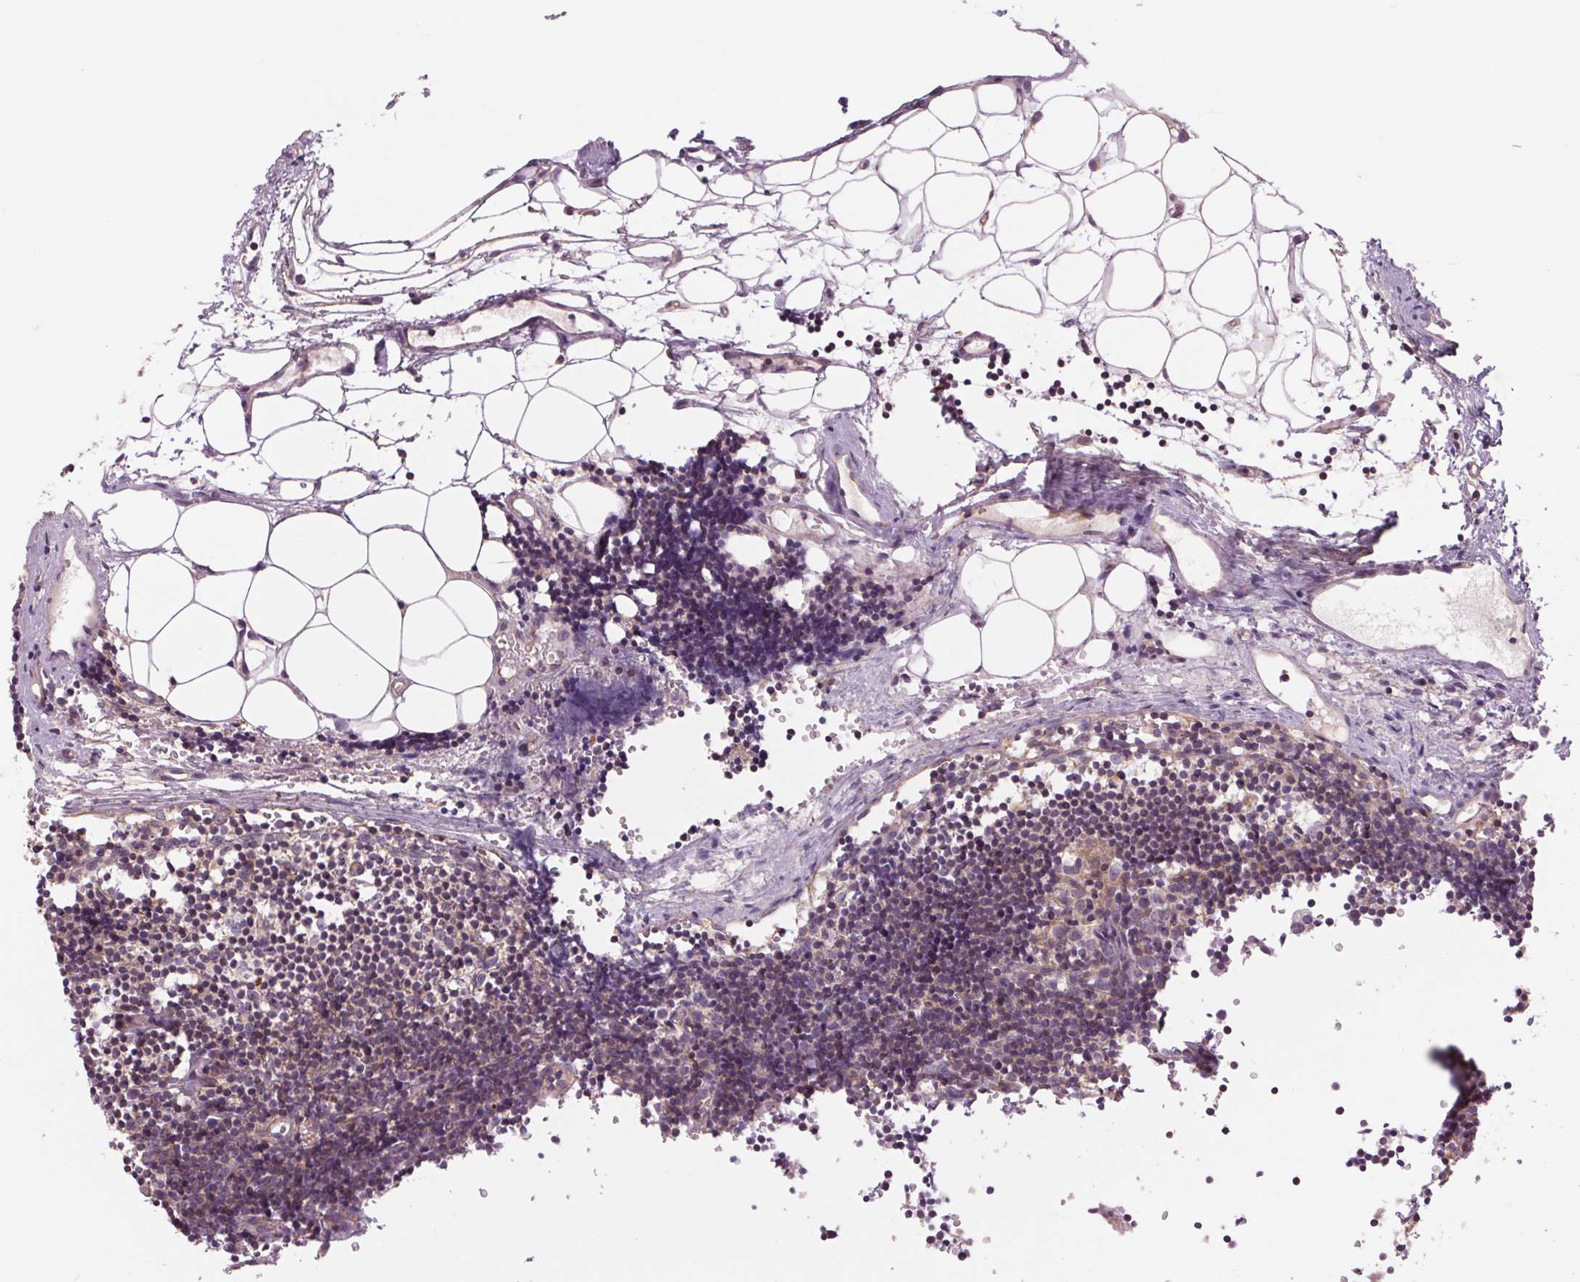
{"staining": {"intensity": "weak", "quantity": "<25%", "location": "cytoplasmic/membranous"}, "tissue": "lymph node", "cell_type": "Germinal center cells", "image_type": "normal", "snomed": [{"axis": "morphology", "description": "Normal tissue, NOS"}, {"axis": "topography", "description": "Lymph node"}], "caption": "High magnification brightfield microscopy of unremarkable lymph node stained with DAB (brown) and counterstained with hematoxylin (blue): germinal center cells show no significant expression. (Brightfield microscopy of DAB IHC at high magnification).", "gene": "SH3RF2", "patient": {"sex": "female", "age": 41}}